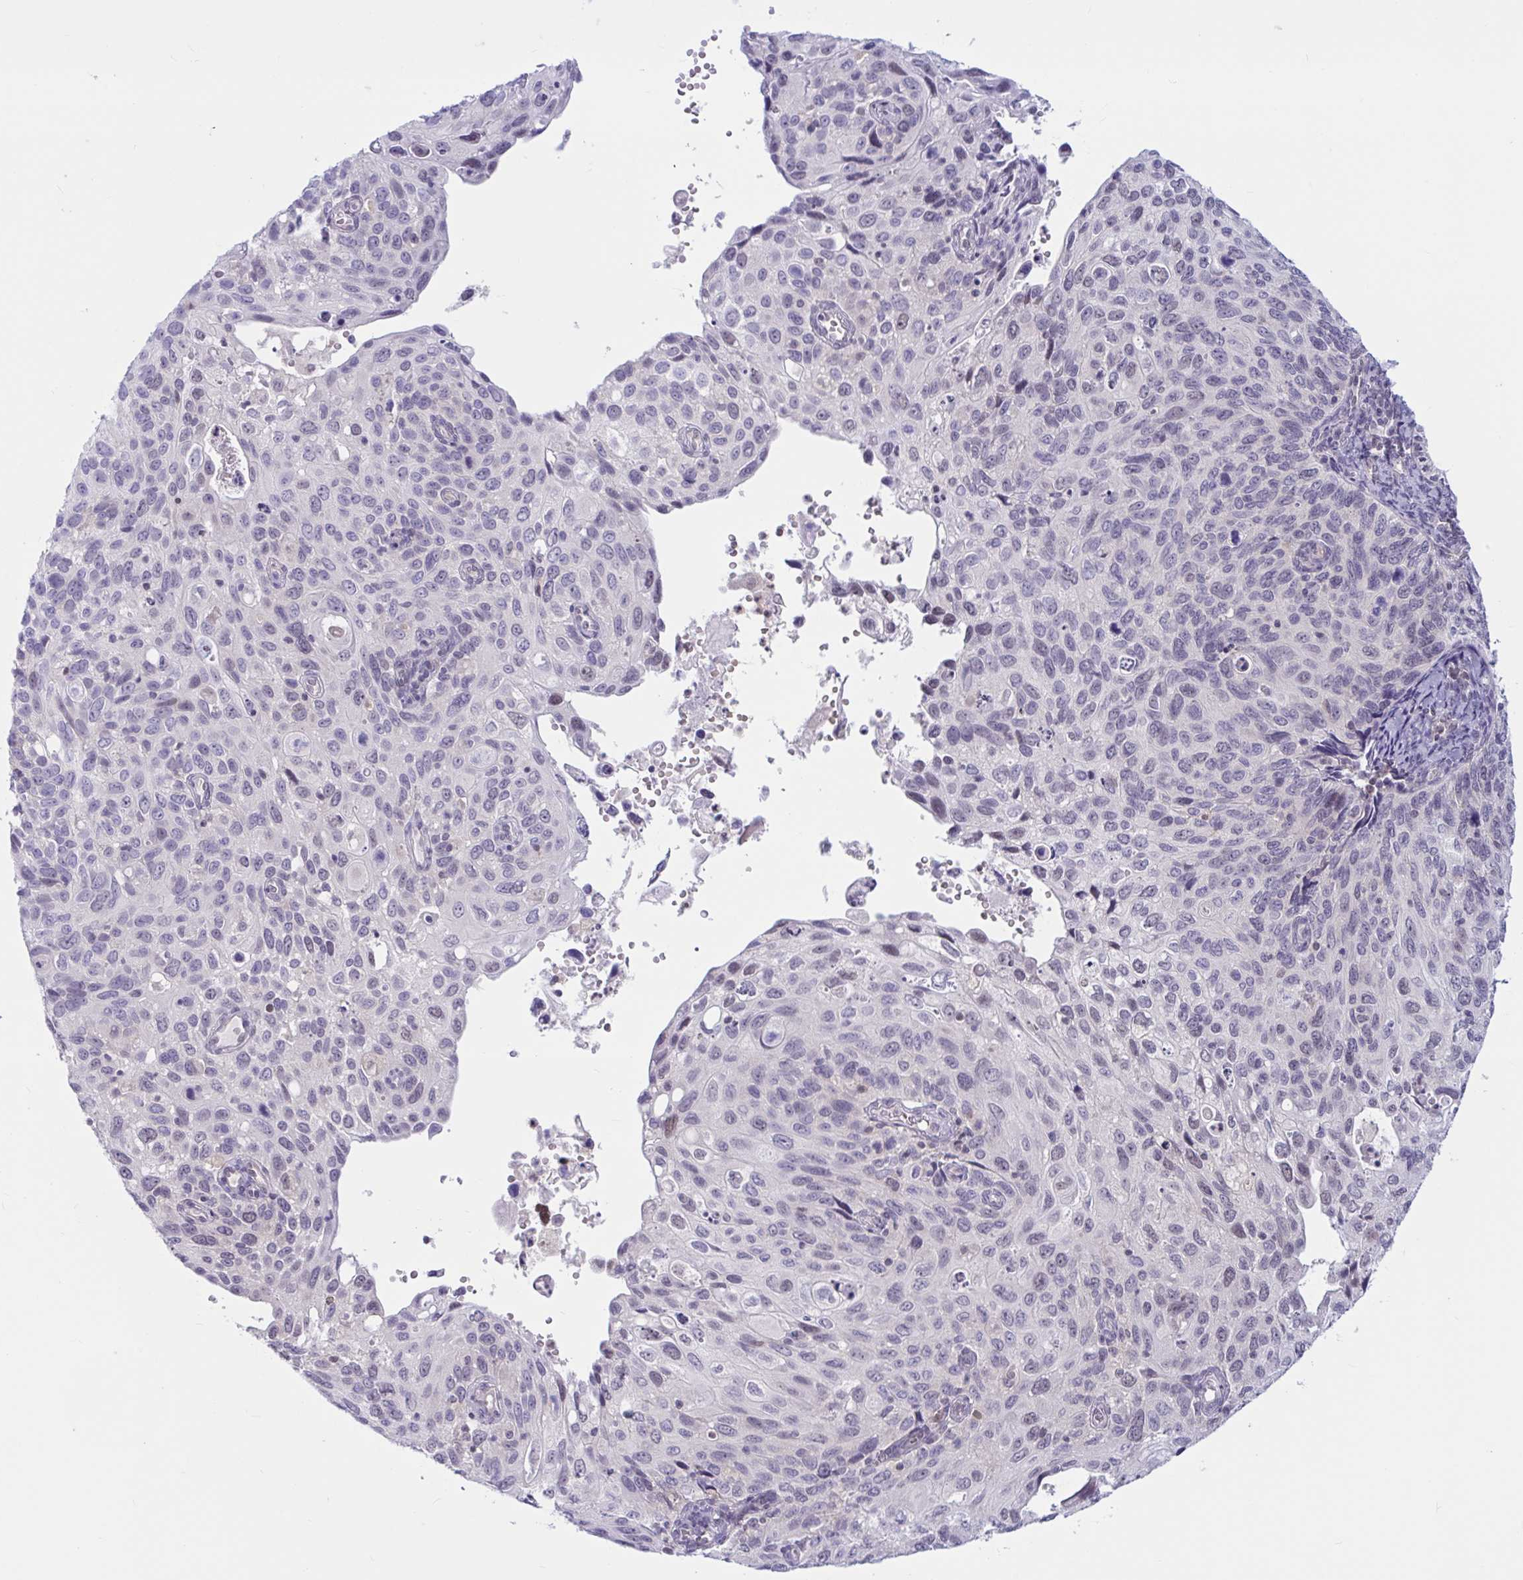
{"staining": {"intensity": "negative", "quantity": "none", "location": "none"}, "tissue": "cervical cancer", "cell_type": "Tumor cells", "image_type": "cancer", "snomed": [{"axis": "morphology", "description": "Squamous cell carcinoma, NOS"}, {"axis": "topography", "description": "Cervix"}], "caption": "Squamous cell carcinoma (cervical) was stained to show a protein in brown. There is no significant staining in tumor cells. (Brightfield microscopy of DAB (3,3'-diaminobenzidine) IHC at high magnification).", "gene": "TSN", "patient": {"sex": "female", "age": 70}}